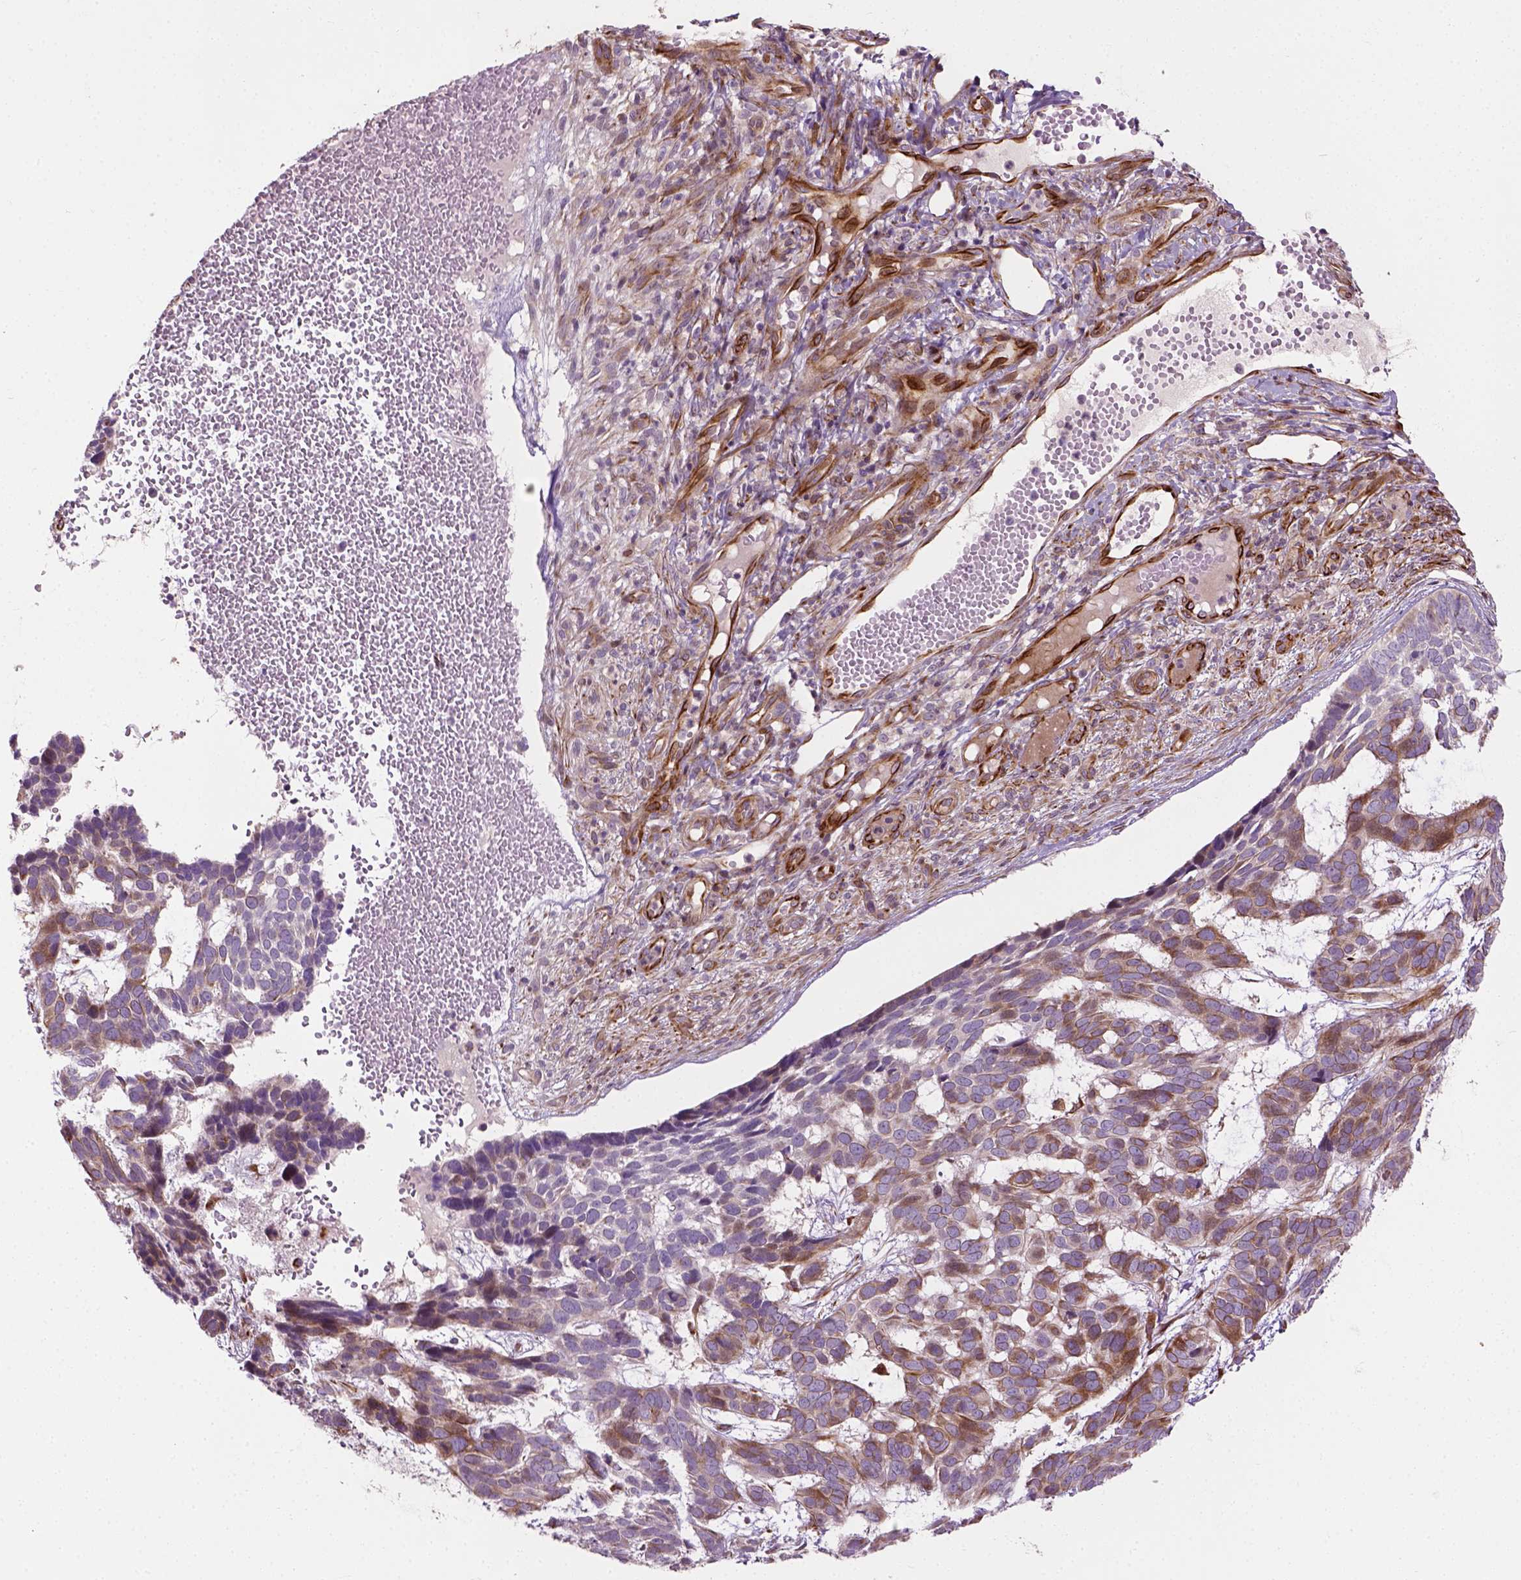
{"staining": {"intensity": "moderate", "quantity": ">75%", "location": "cytoplasmic/membranous"}, "tissue": "skin cancer", "cell_type": "Tumor cells", "image_type": "cancer", "snomed": [{"axis": "morphology", "description": "Basal cell carcinoma"}, {"axis": "topography", "description": "Skin"}], "caption": "Immunohistochemistry photomicrograph of skin basal cell carcinoma stained for a protein (brown), which displays medium levels of moderate cytoplasmic/membranous expression in approximately >75% of tumor cells.", "gene": "PKP3", "patient": {"sex": "male", "age": 78}}